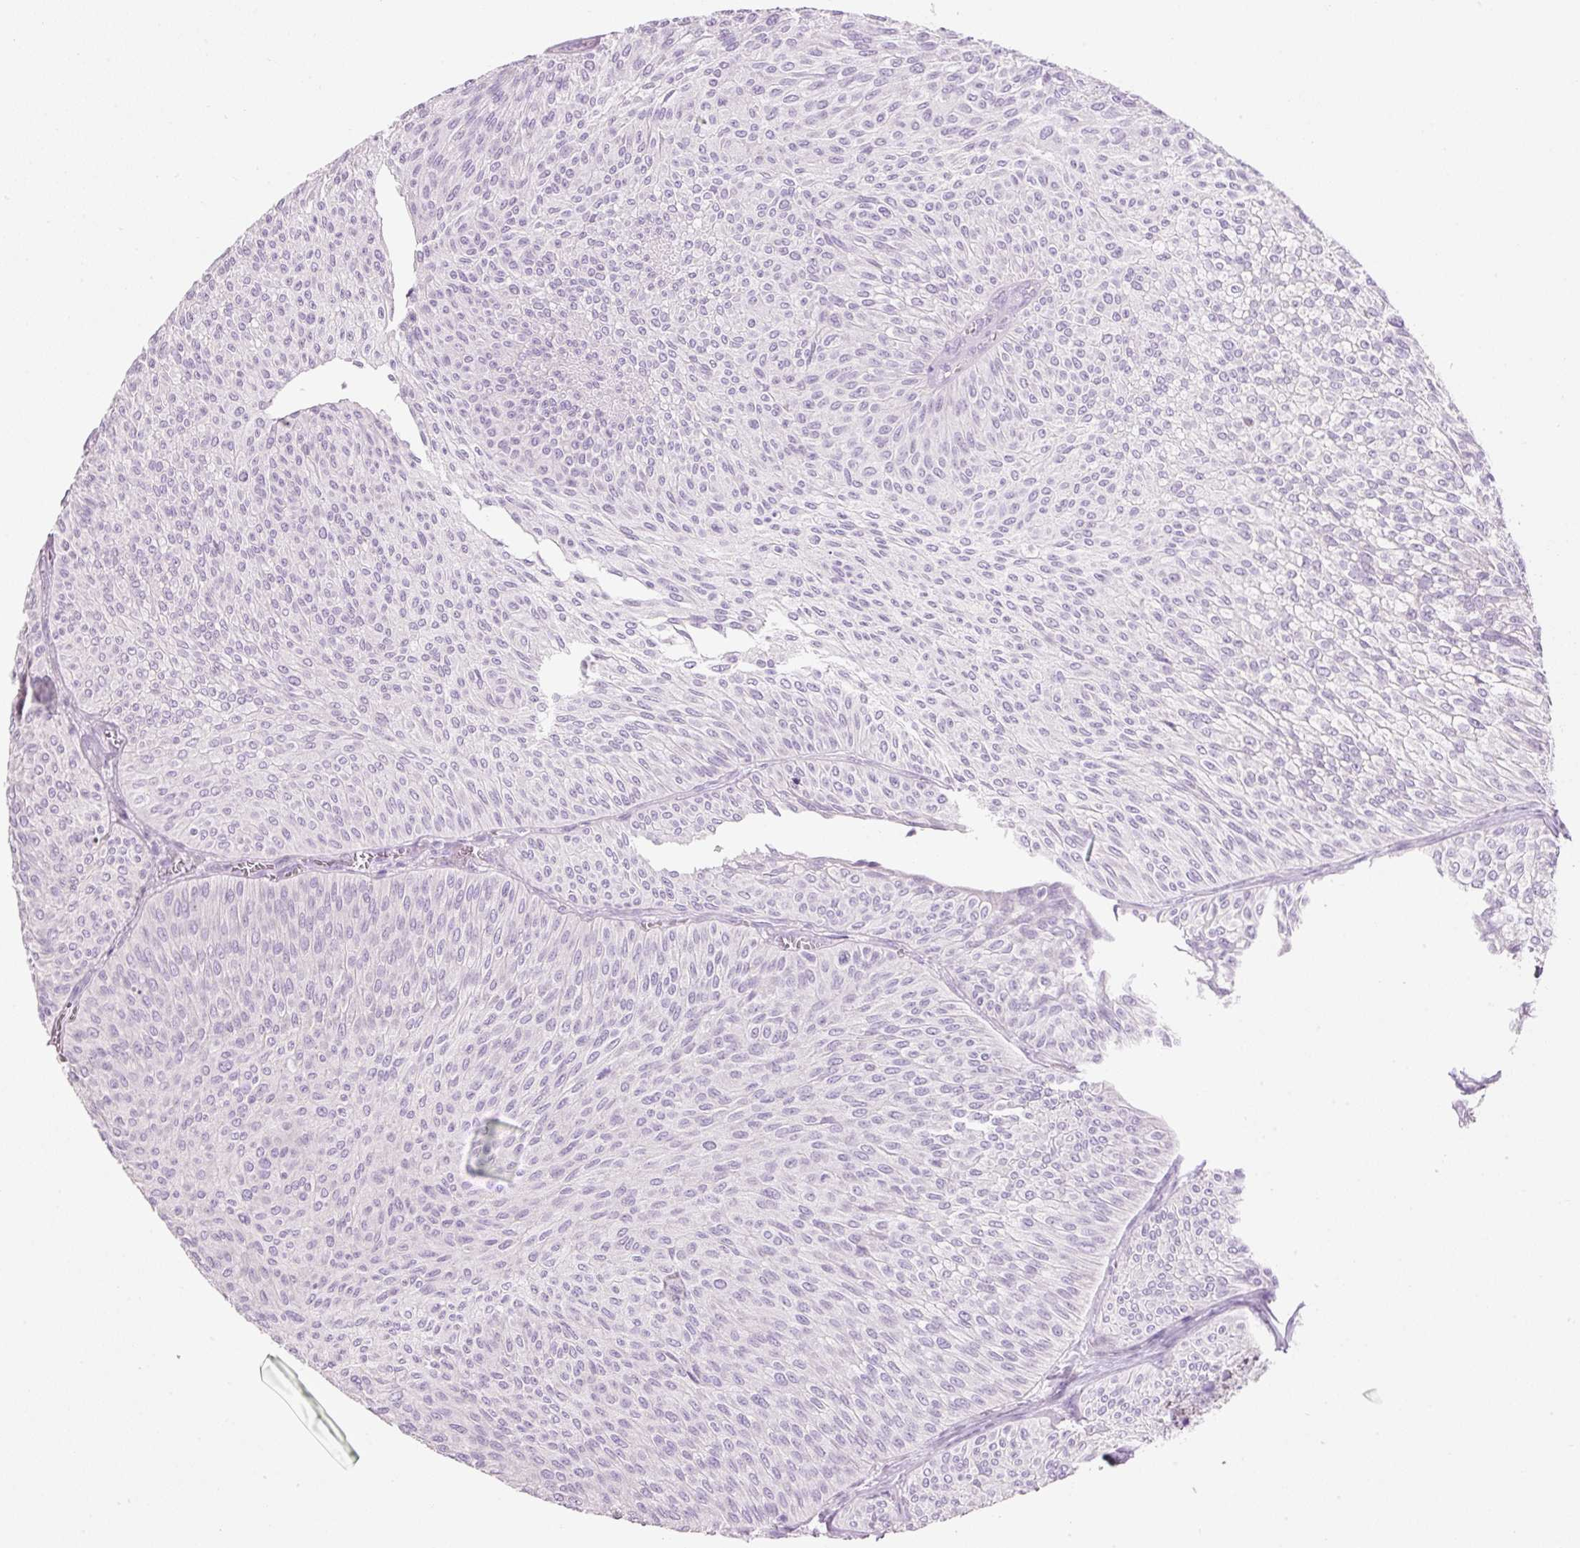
{"staining": {"intensity": "negative", "quantity": "none", "location": "none"}, "tissue": "urothelial cancer", "cell_type": "Tumor cells", "image_type": "cancer", "snomed": [{"axis": "morphology", "description": "Urothelial carcinoma, Low grade"}, {"axis": "topography", "description": "Urinary bladder"}], "caption": "Tumor cells show no significant expression in urothelial cancer.", "gene": "CMA1", "patient": {"sex": "male", "age": 91}}